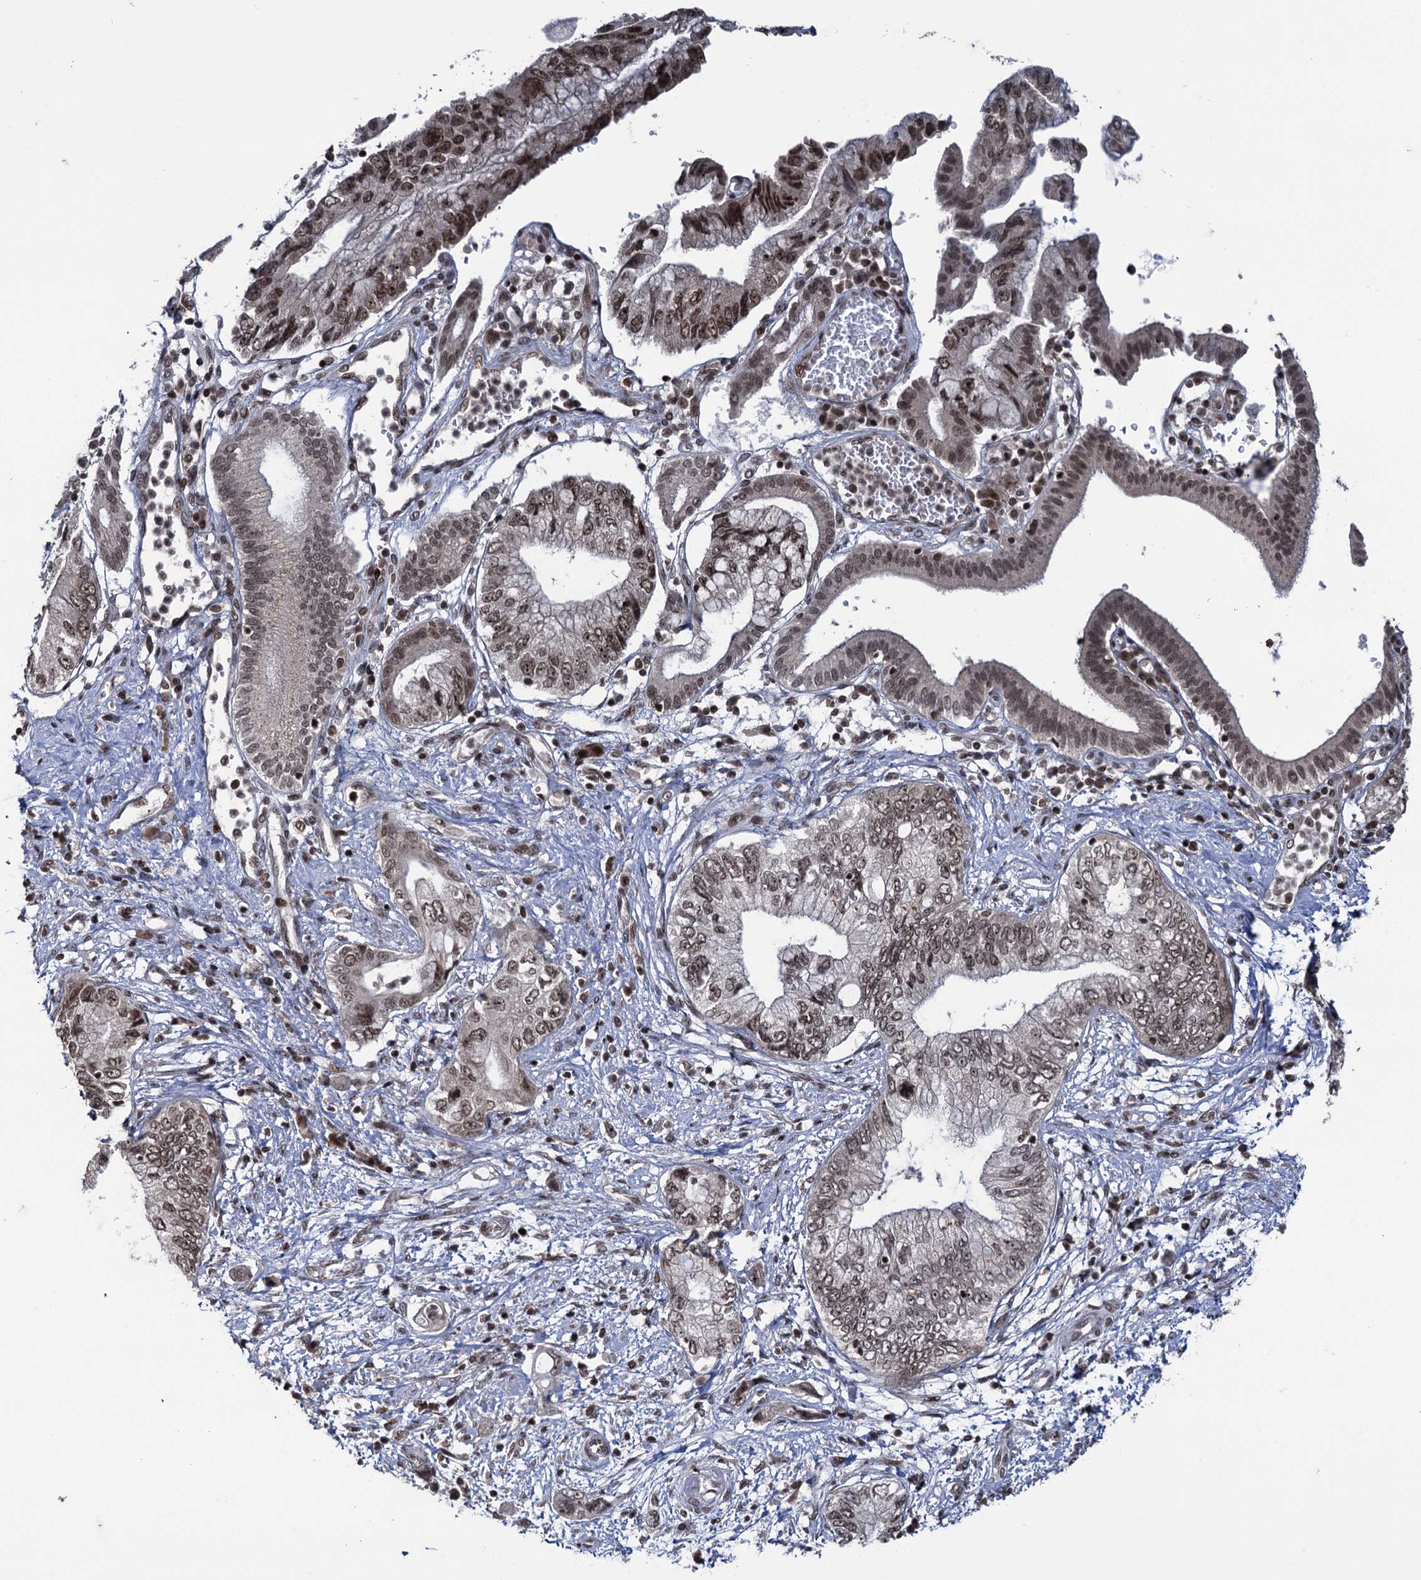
{"staining": {"intensity": "moderate", "quantity": ">75%", "location": "nuclear"}, "tissue": "pancreatic cancer", "cell_type": "Tumor cells", "image_type": "cancer", "snomed": [{"axis": "morphology", "description": "Adenocarcinoma, NOS"}, {"axis": "topography", "description": "Pancreas"}], "caption": "Immunohistochemistry (IHC) staining of adenocarcinoma (pancreatic), which shows medium levels of moderate nuclear positivity in approximately >75% of tumor cells indicating moderate nuclear protein positivity. The staining was performed using DAB (3,3'-diaminobenzidine) (brown) for protein detection and nuclei were counterstained in hematoxylin (blue).", "gene": "ZNF169", "patient": {"sex": "female", "age": 73}}